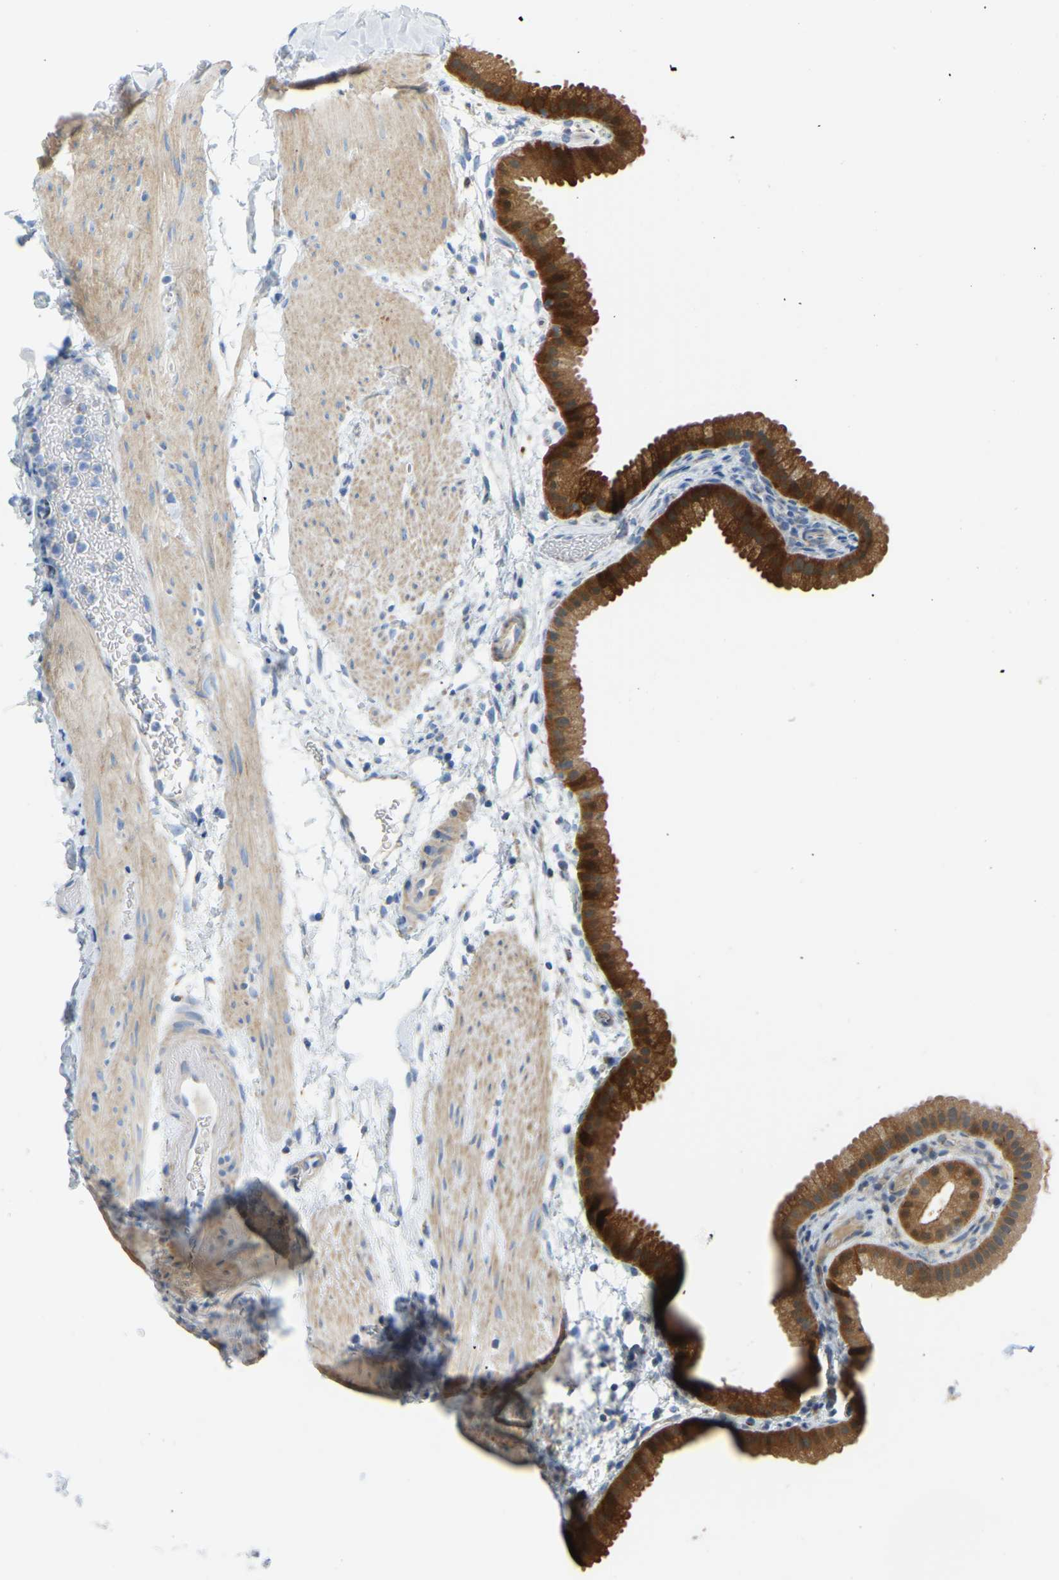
{"staining": {"intensity": "strong", "quantity": ">75%", "location": "cytoplasmic/membranous,nuclear"}, "tissue": "gallbladder", "cell_type": "Glandular cells", "image_type": "normal", "snomed": [{"axis": "morphology", "description": "Normal tissue, NOS"}, {"axis": "topography", "description": "Gallbladder"}], "caption": "Immunohistochemical staining of benign human gallbladder shows >75% levels of strong cytoplasmic/membranous,nuclear protein expression in approximately >75% of glandular cells. (IHC, brightfield microscopy, high magnification).", "gene": "GDA", "patient": {"sex": "female", "age": 64}}